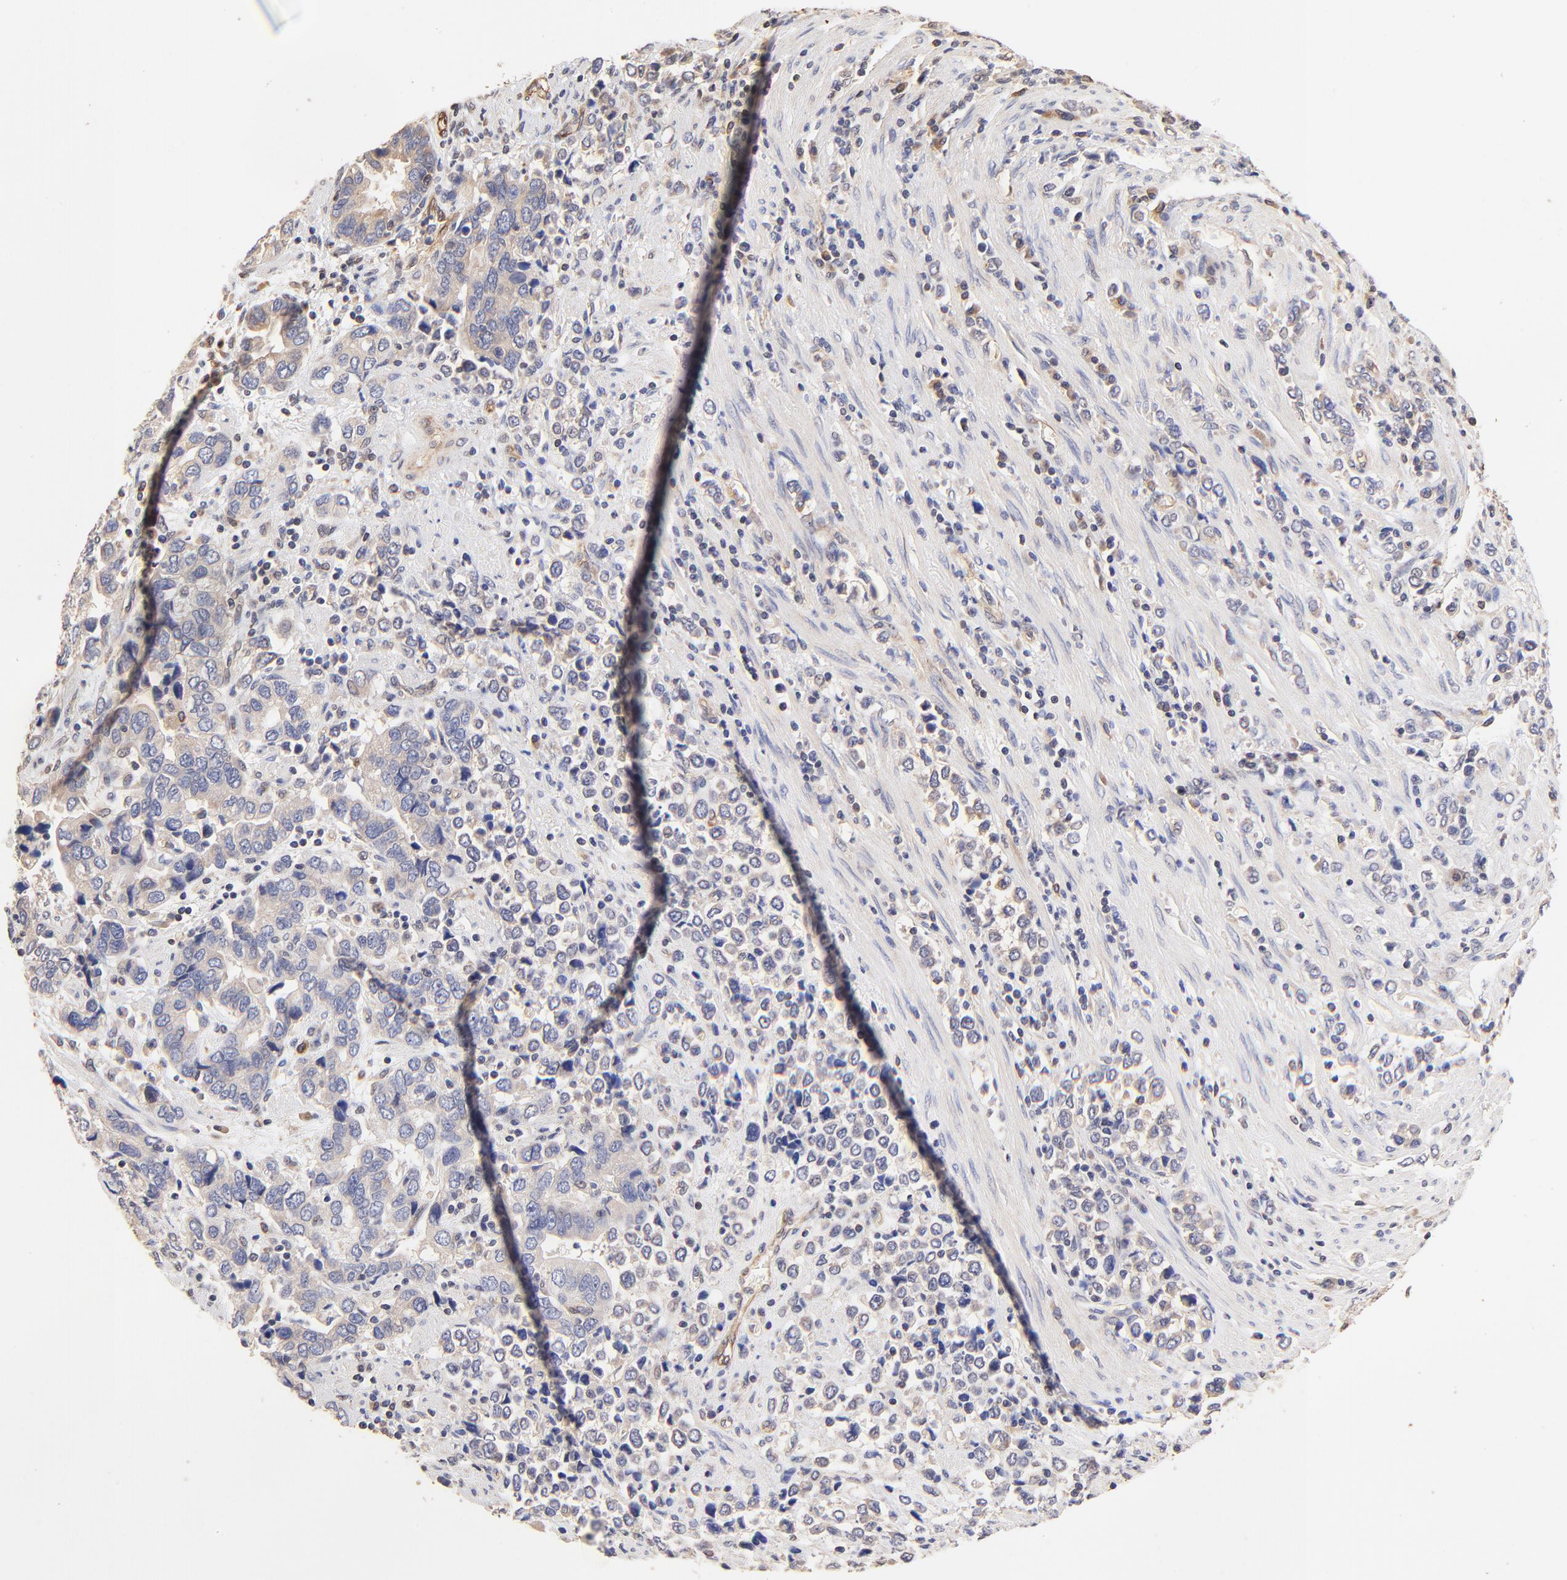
{"staining": {"intensity": "weak", "quantity": ">75%", "location": "cytoplasmic/membranous"}, "tissue": "stomach cancer", "cell_type": "Tumor cells", "image_type": "cancer", "snomed": [{"axis": "morphology", "description": "Adenocarcinoma, NOS"}, {"axis": "topography", "description": "Stomach, upper"}], "caption": "The image demonstrates staining of stomach cancer (adenocarcinoma), revealing weak cytoplasmic/membranous protein expression (brown color) within tumor cells.", "gene": "TNFAIP3", "patient": {"sex": "male", "age": 76}}